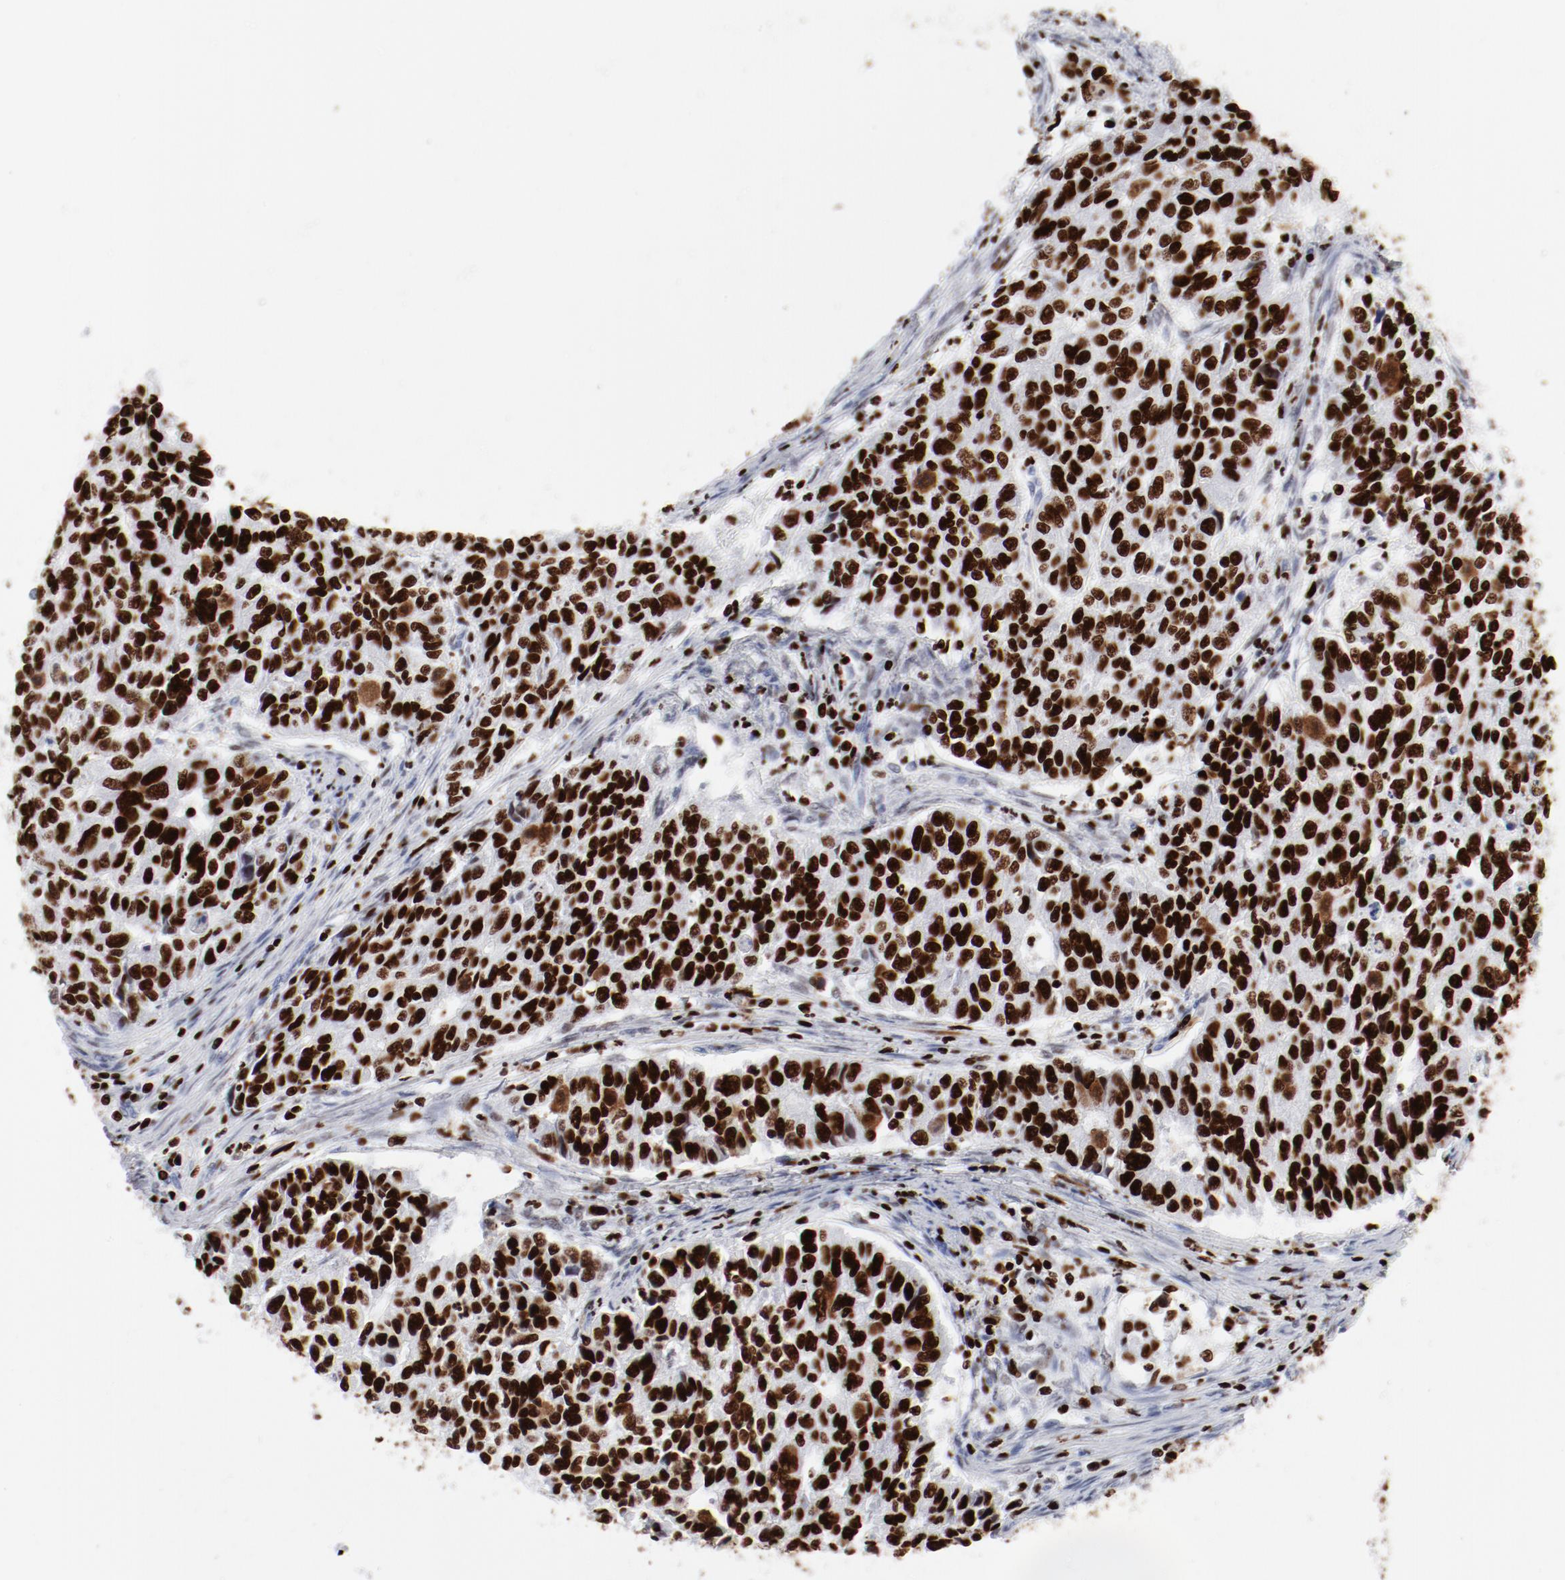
{"staining": {"intensity": "strong", "quantity": ">75%", "location": "nuclear"}, "tissue": "endometrial cancer", "cell_type": "Tumor cells", "image_type": "cancer", "snomed": [{"axis": "morphology", "description": "Adenocarcinoma, NOS"}, {"axis": "topography", "description": "Endometrium"}], "caption": "Endometrial adenocarcinoma stained for a protein reveals strong nuclear positivity in tumor cells.", "gene": "SMARCC2", "patient": {"sex": "female", "age": 42}}